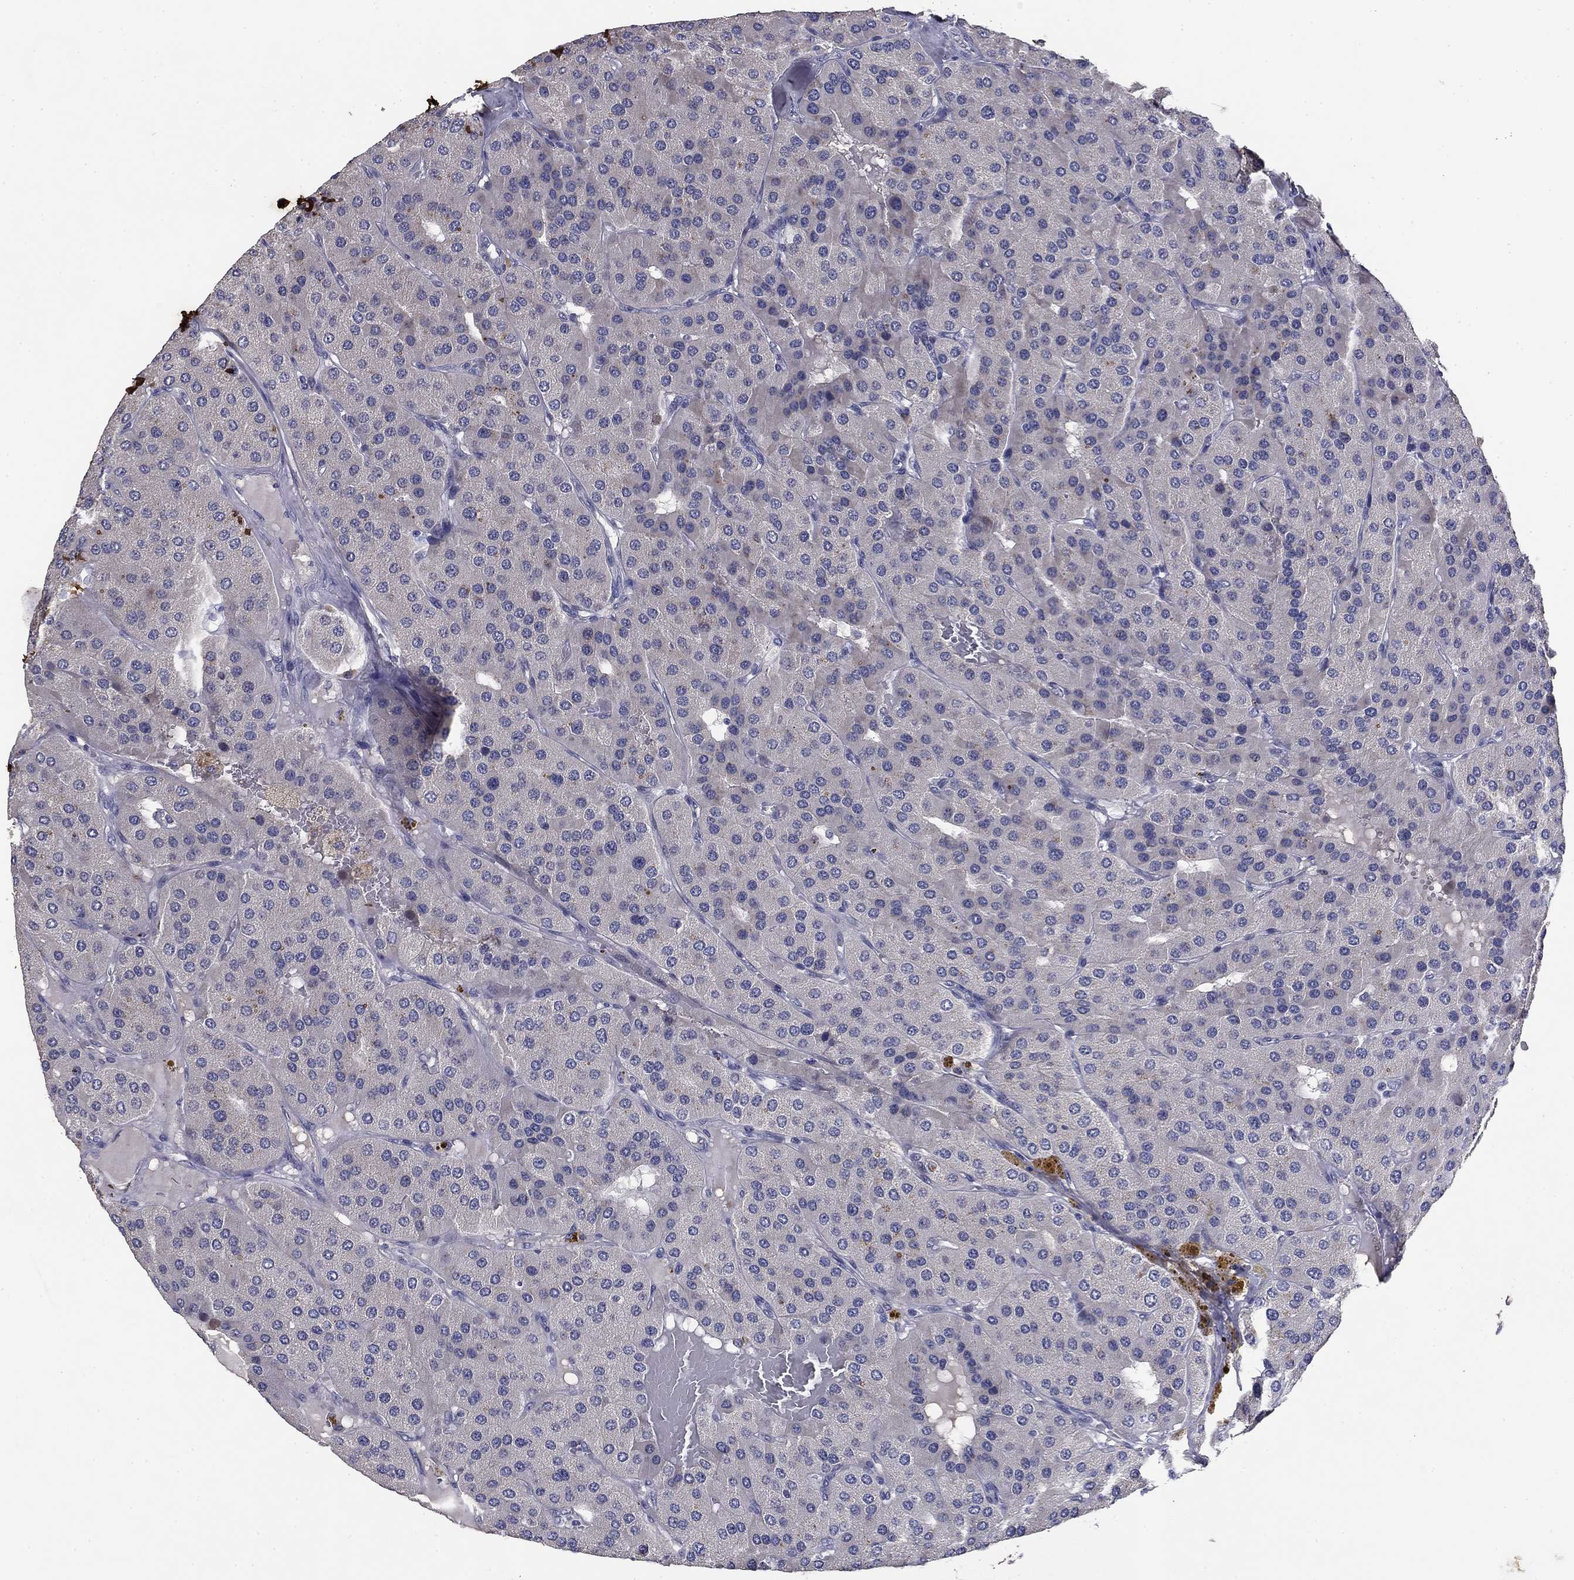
{"staining": {"intensity": "negative", "quantity": "none", "location": "none"}, "tissue": "parathyroid gland", "cell_type": "Glandular cells", "image_type": "normal", "snomed": [{"axis": "morphology", "description": "Normal tissue, NOS"}, {"axis": "morphology", "description": "Adenoma, NOS"}, {"axis": "topography", "description": "Parathyroid gland"}], "caption": "Immunohistochemistry photomicrograph of benign parathyroid gland stained for a protein (brown), which exhibits no expression in glandular cells.", "gene": "COL2A1", "patient": {"sex": "female", "age": 86}}